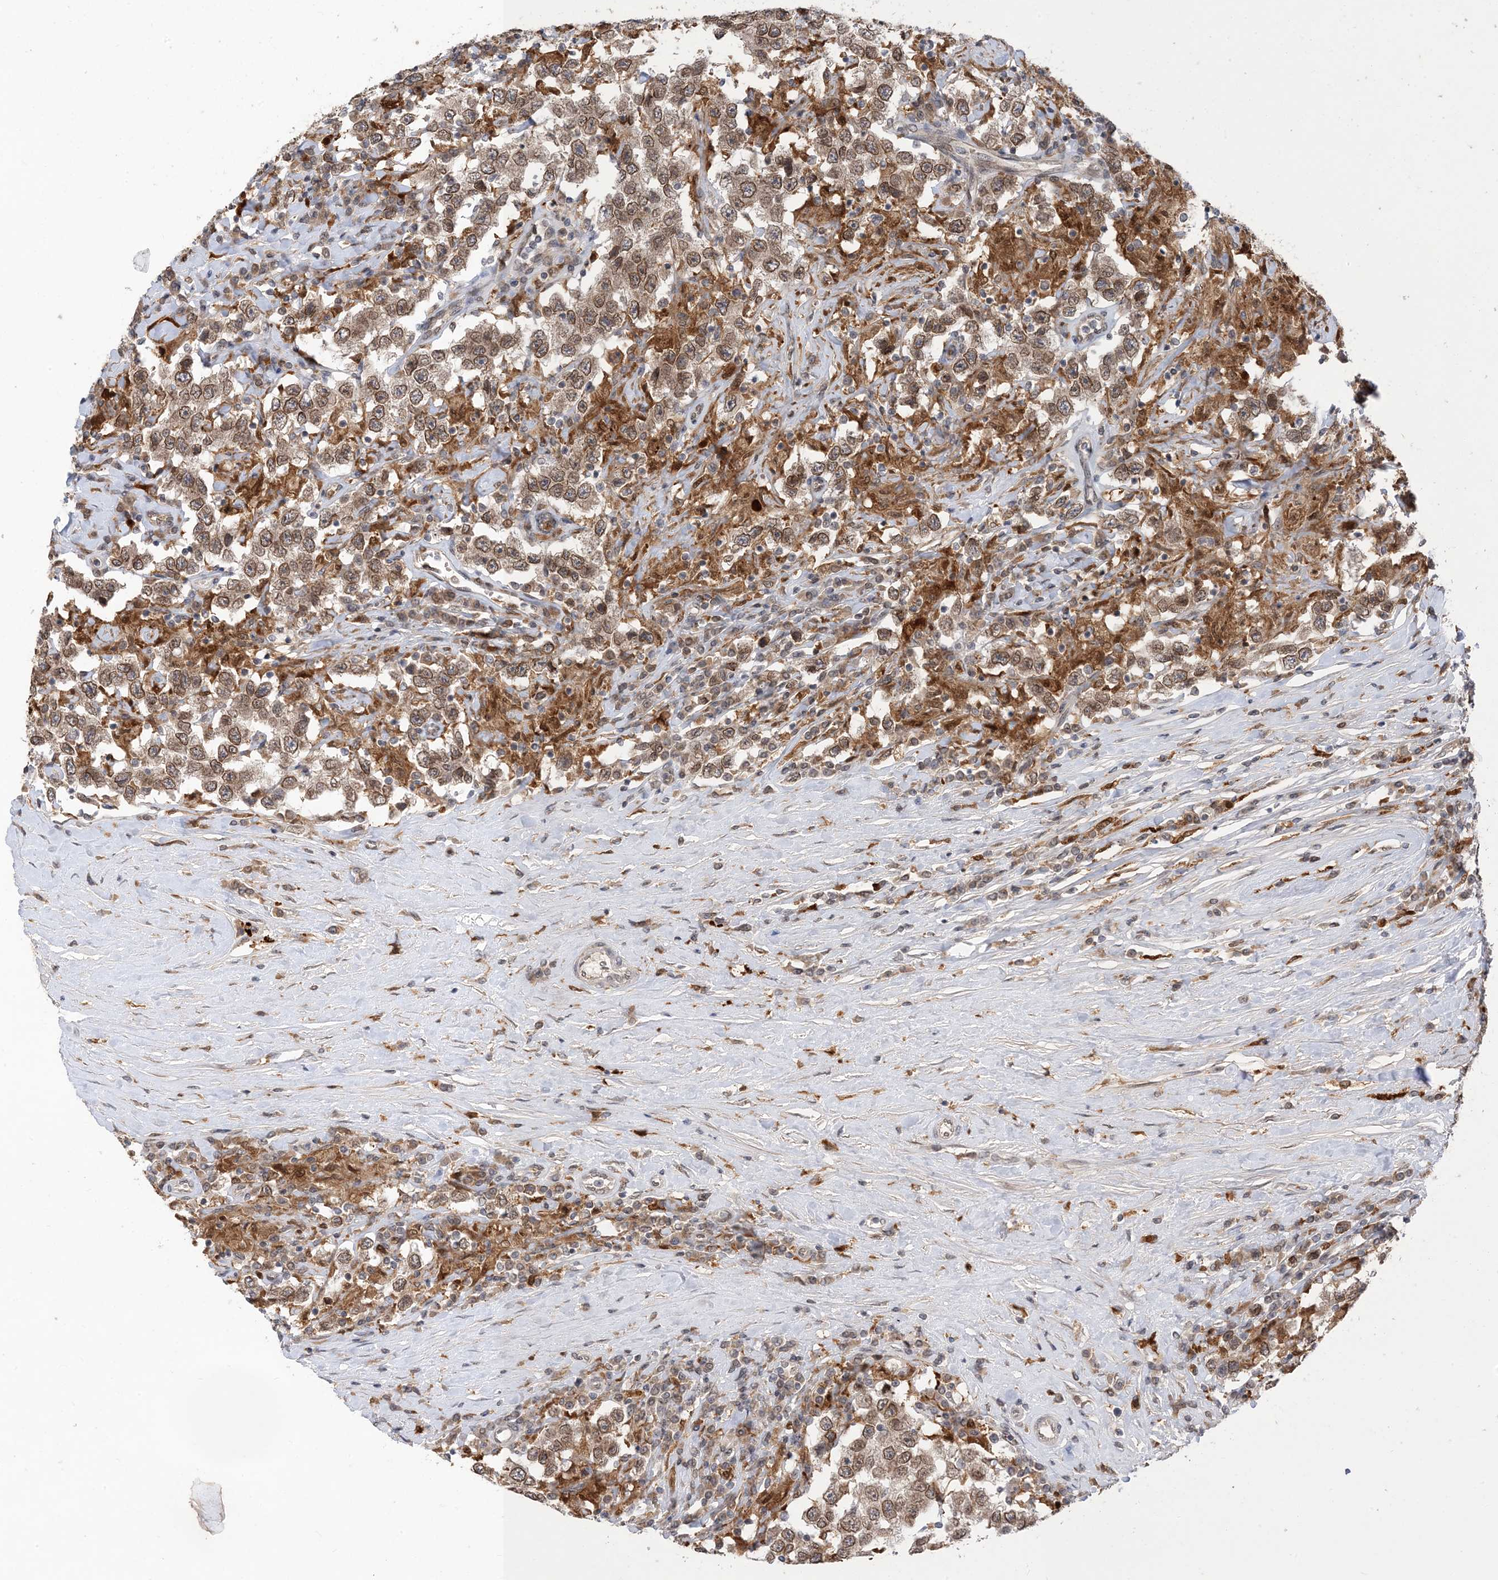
{"staining": {"intensity": "moderate", "quantity": ">75%", "location": "cytoplasmic/membranous,nuclear"}, "tissue": "testis cancer", "cell_type": "Tumor cells", "image_type": "cancer", "snomed": [{"axis": "morphology", "description": "Seminoma, NOS"}, {"axis": "topography", "description": "Testis"}], "caption": "This is an image of immunohistochemistry (IHC) staining of testis cancer (seminoma), which shows moderate positivity in the cytoplasmic/membranous and nuclear of tumor cells.", "gene": "NAGK", "patient": {"sex": "male", "age": 41}}